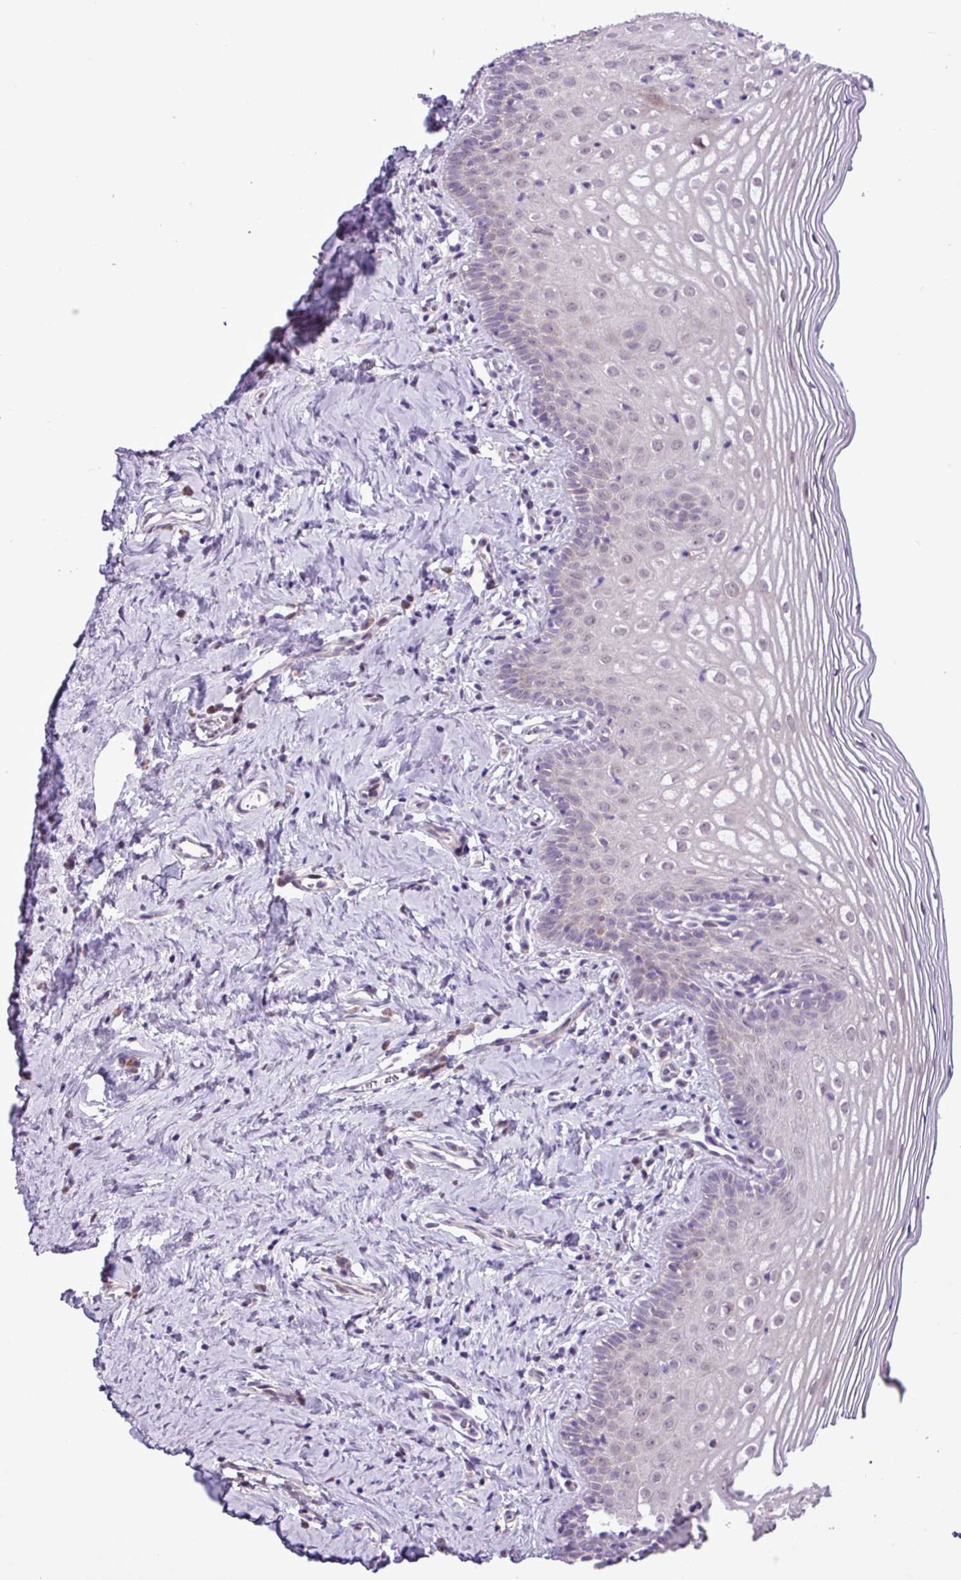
{"staining": {"intensity": "moderate", "quantity": "25%-75%", "location": "nuclear"}, "tissue": "cervix", "cell_type": "Glandular cells", "image_type": "normal", "snomed": [{"axis": "morphology", "description": "Normal tissue, NOS"}, {"axis": "topography", "description": "Cervix"}], "caption": "DAB immunohistochemical staining of normal cervix demonstrates moderate nuclear protein positivity in approximately 25%-75% of glandular cells.", "gene": "ZNF354A", "patient": {"sex": "female", "age": 44}}